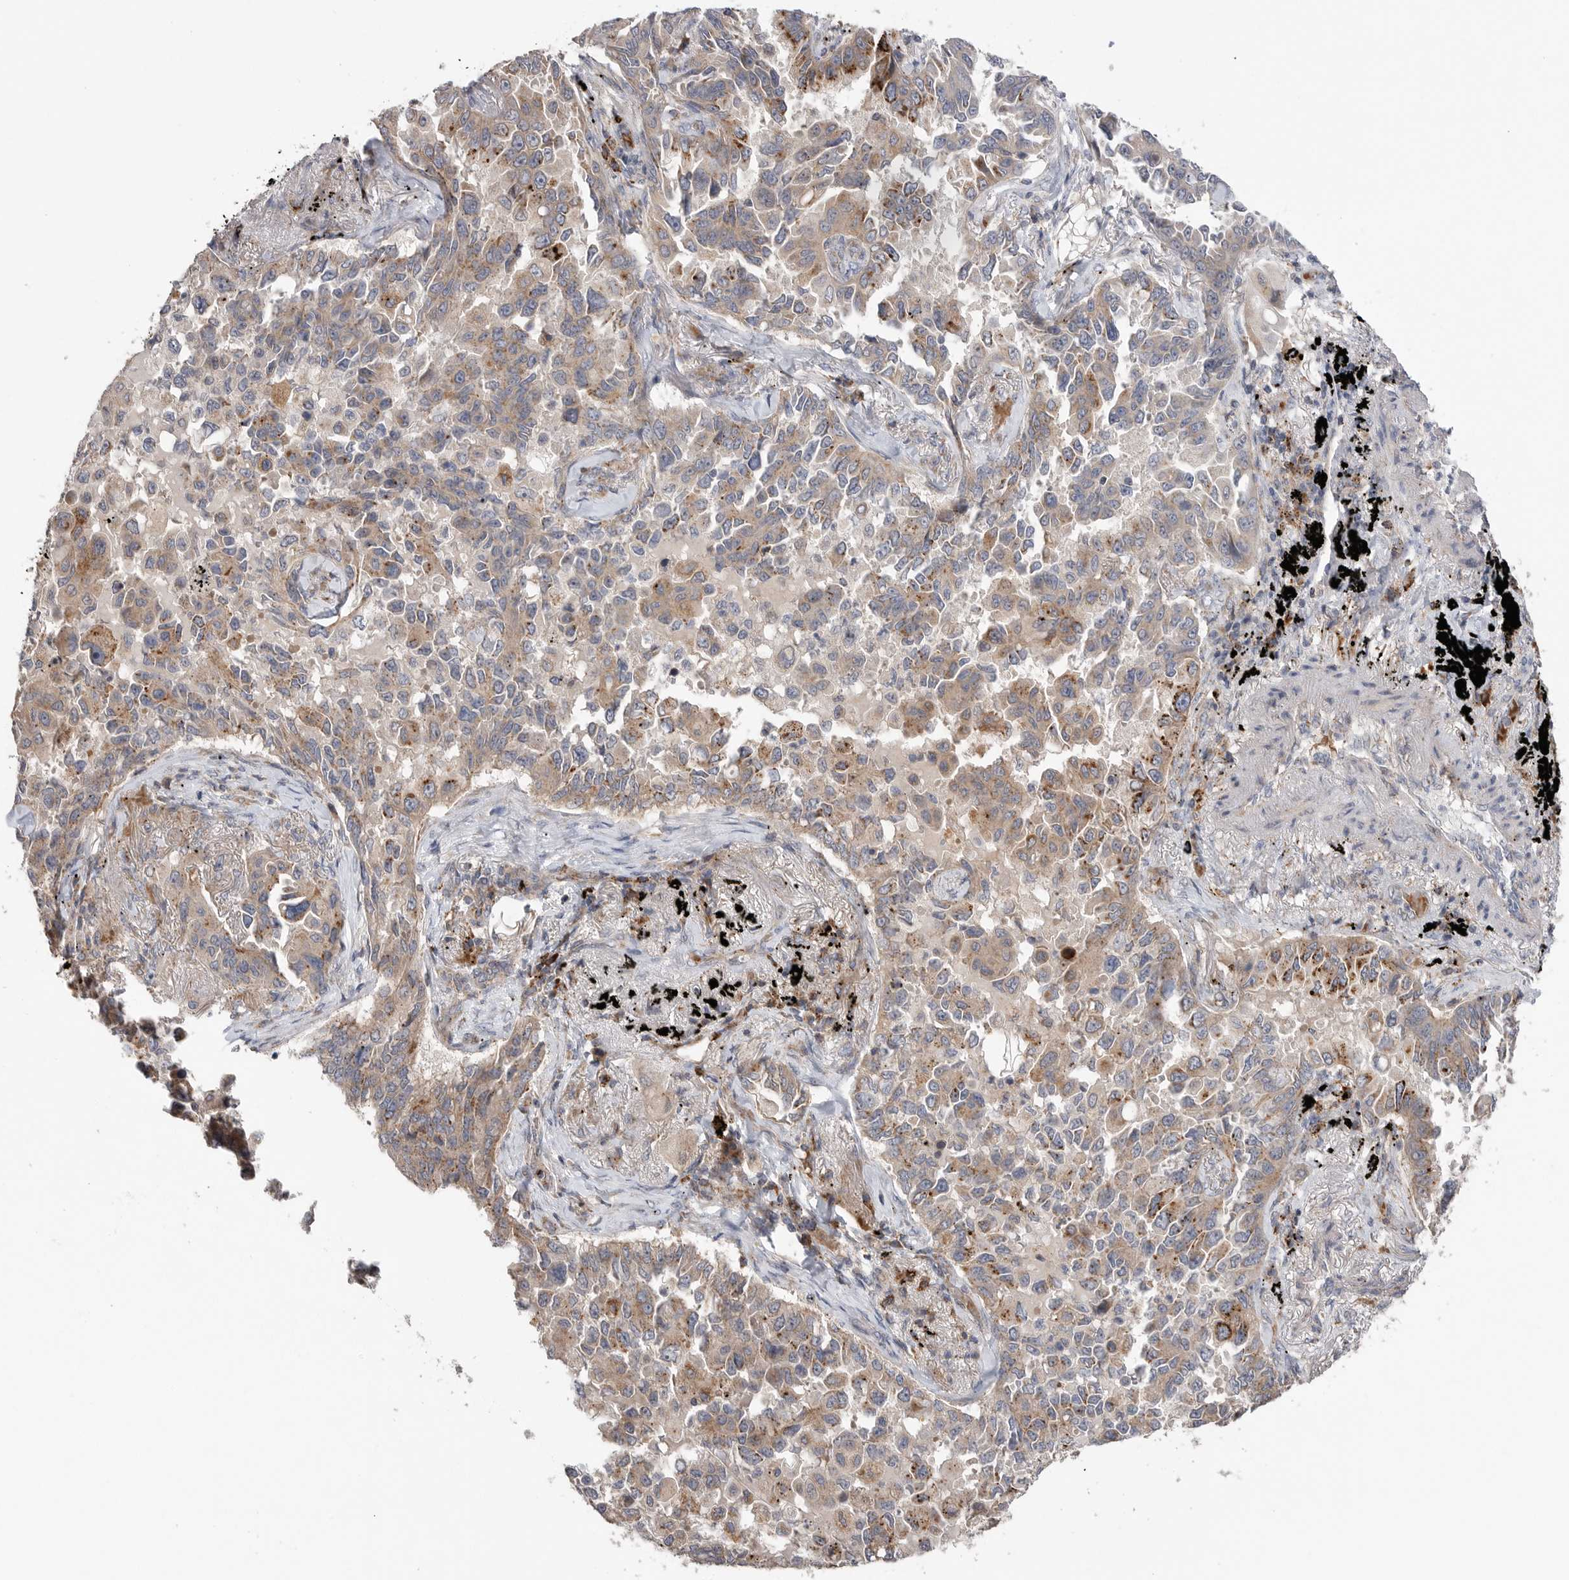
{"staining": {"intensity": "moderate", "quantity": "25%-75%", "location": "cytoplasmic/membranous"}, "tissue": "lung cancer", "cell_type": "Tumor cells", "image_type": "cancer", "snomed": [{"axis": "morphology", "description": "Adenocarcinoma, NOS"}, {"axis": "topography", "description": "Lung"}], "caption": "IHC (DAB) staining of human lung cancer (adenocarcinoma) displays moderate cytoplasmic/membranous protein positivity in approximately 25%-75% of tumor cells. The staining was performed using DAB (3,3'-diaminobenzidine), with brown indicating positive protein expression. Nuclei are stained blue with hematoxylin.", "gene": "GALNS", "patient": {"sex": "female", "age": 67}}